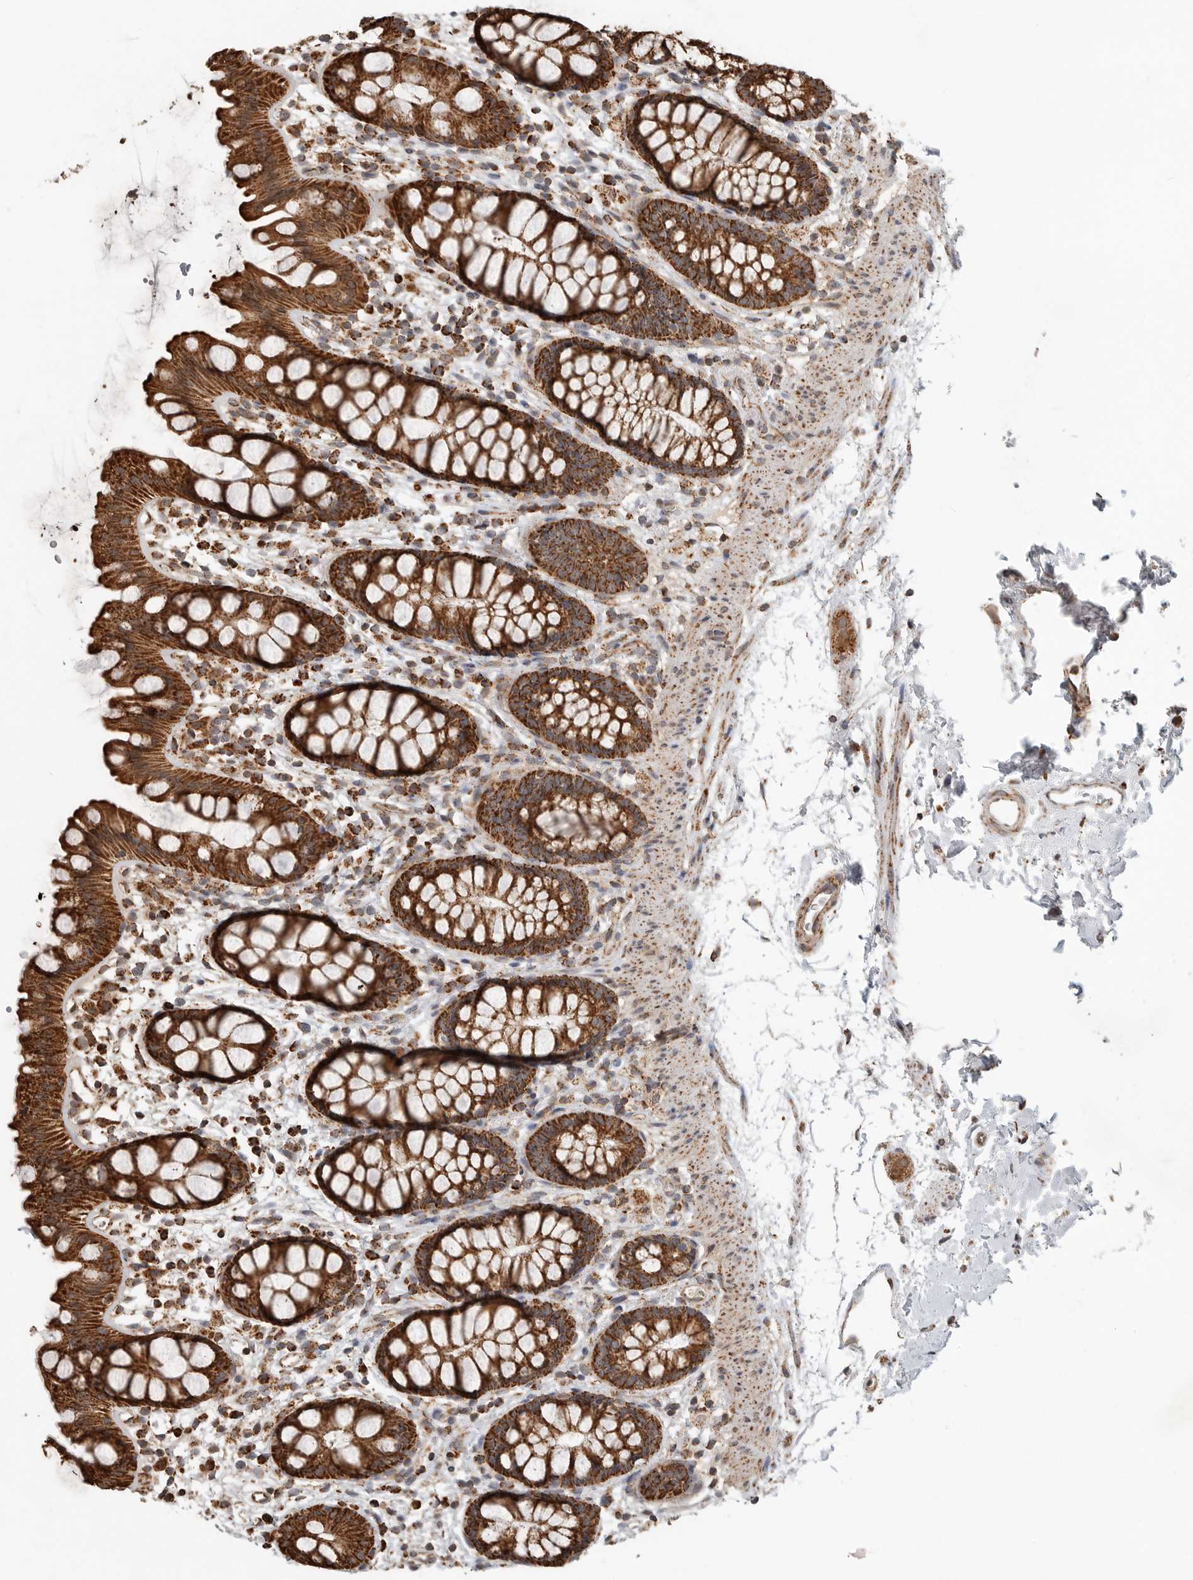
{"staining": {"intensity": "strong", "quantity": ">75%", "location": "cytoplasmic/membranous"}, "tissue": "rectum", "cell_type": "Glandular cells", "image_type": "normal", "snomed": [{"axis": "morphology", "description": "Normal tissue, NOS"}, {"axis": "topography", "description": "Rectum"}], "caption": "Protein staining shows strong cytoplasmic/membranous staining in about >75% of glandular cells in benign rectum.", "gene": "GCNT2", "patient": {"sex": "female", "age": 65}}